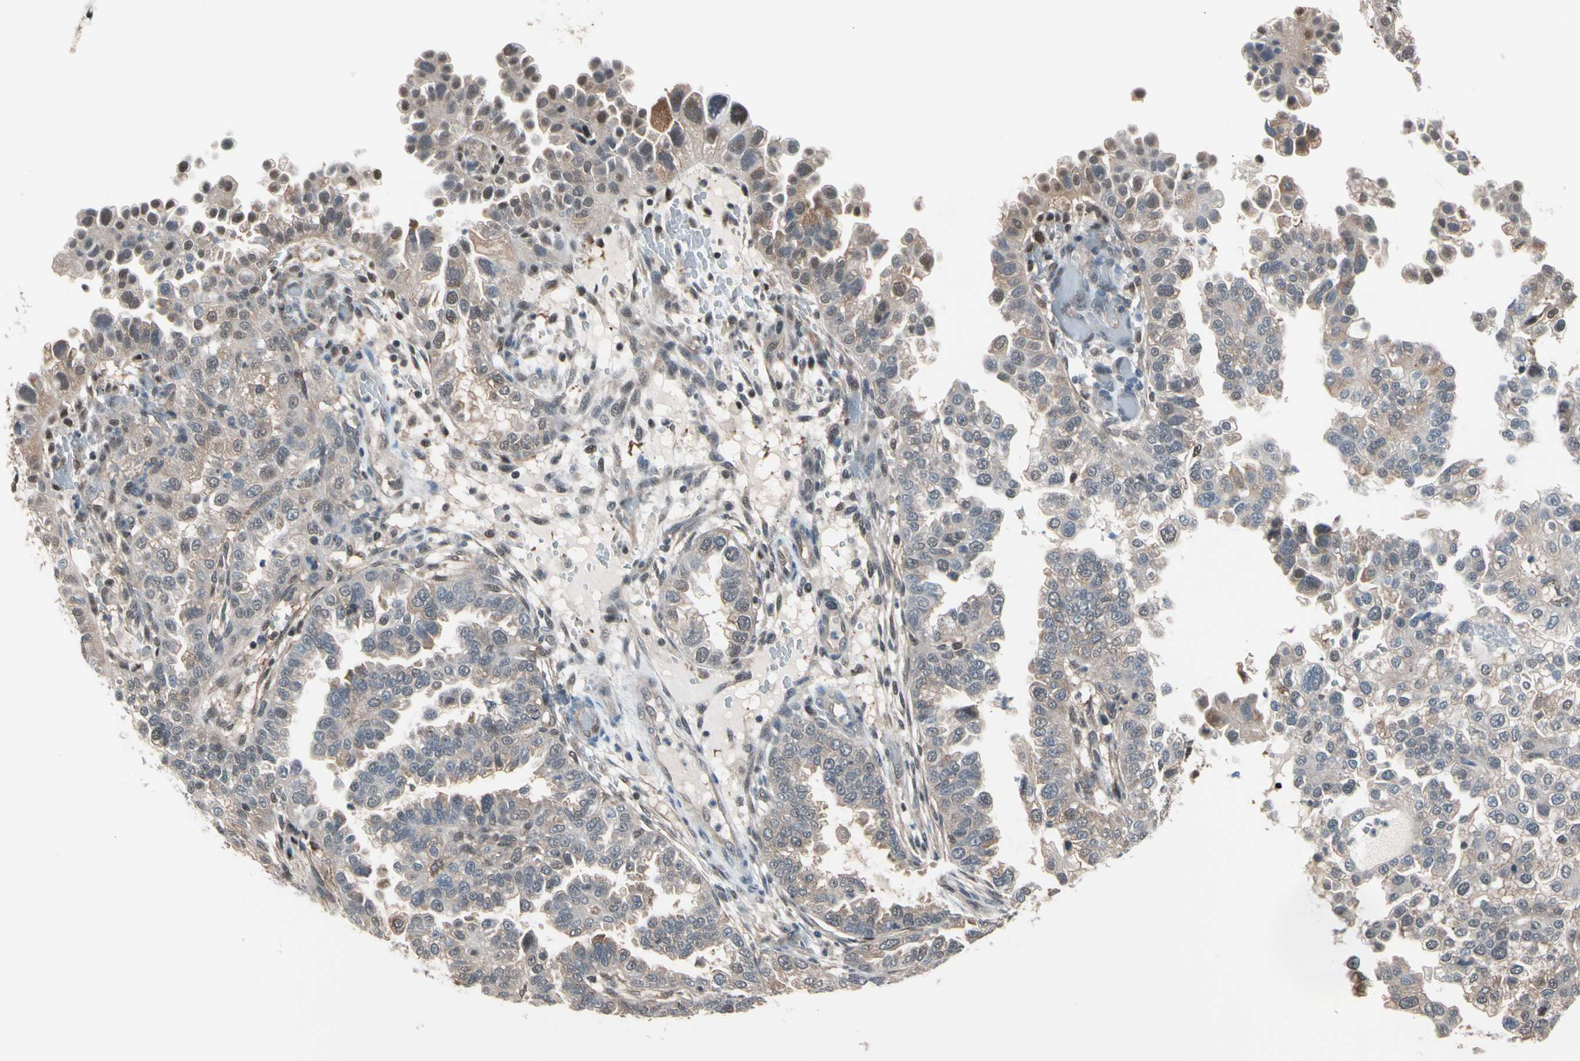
{"staining": {"intensity": "weak", "quantity": ">75%", "location": "cytoplasmic/membranous,nuclear"}, "tissue": "endometrial cancer", "cell_type": "Tumor cells", "image_type": "cancer", "snomed": [{"axis": "morphology", "description": "Adenocarcinoma, NOS"}, {"axis": "topography", "description": "Endometrium"}], "caption": "The photomicrograph reveals immunohistochemical staining of endometrial cancer. There is weak cytoplasmic/membranous and nuclear staining is appreciated in approximately >75% of tumor cells.", "gene": "PSMA2", "patient": {"sex": "female", "age": 85}}